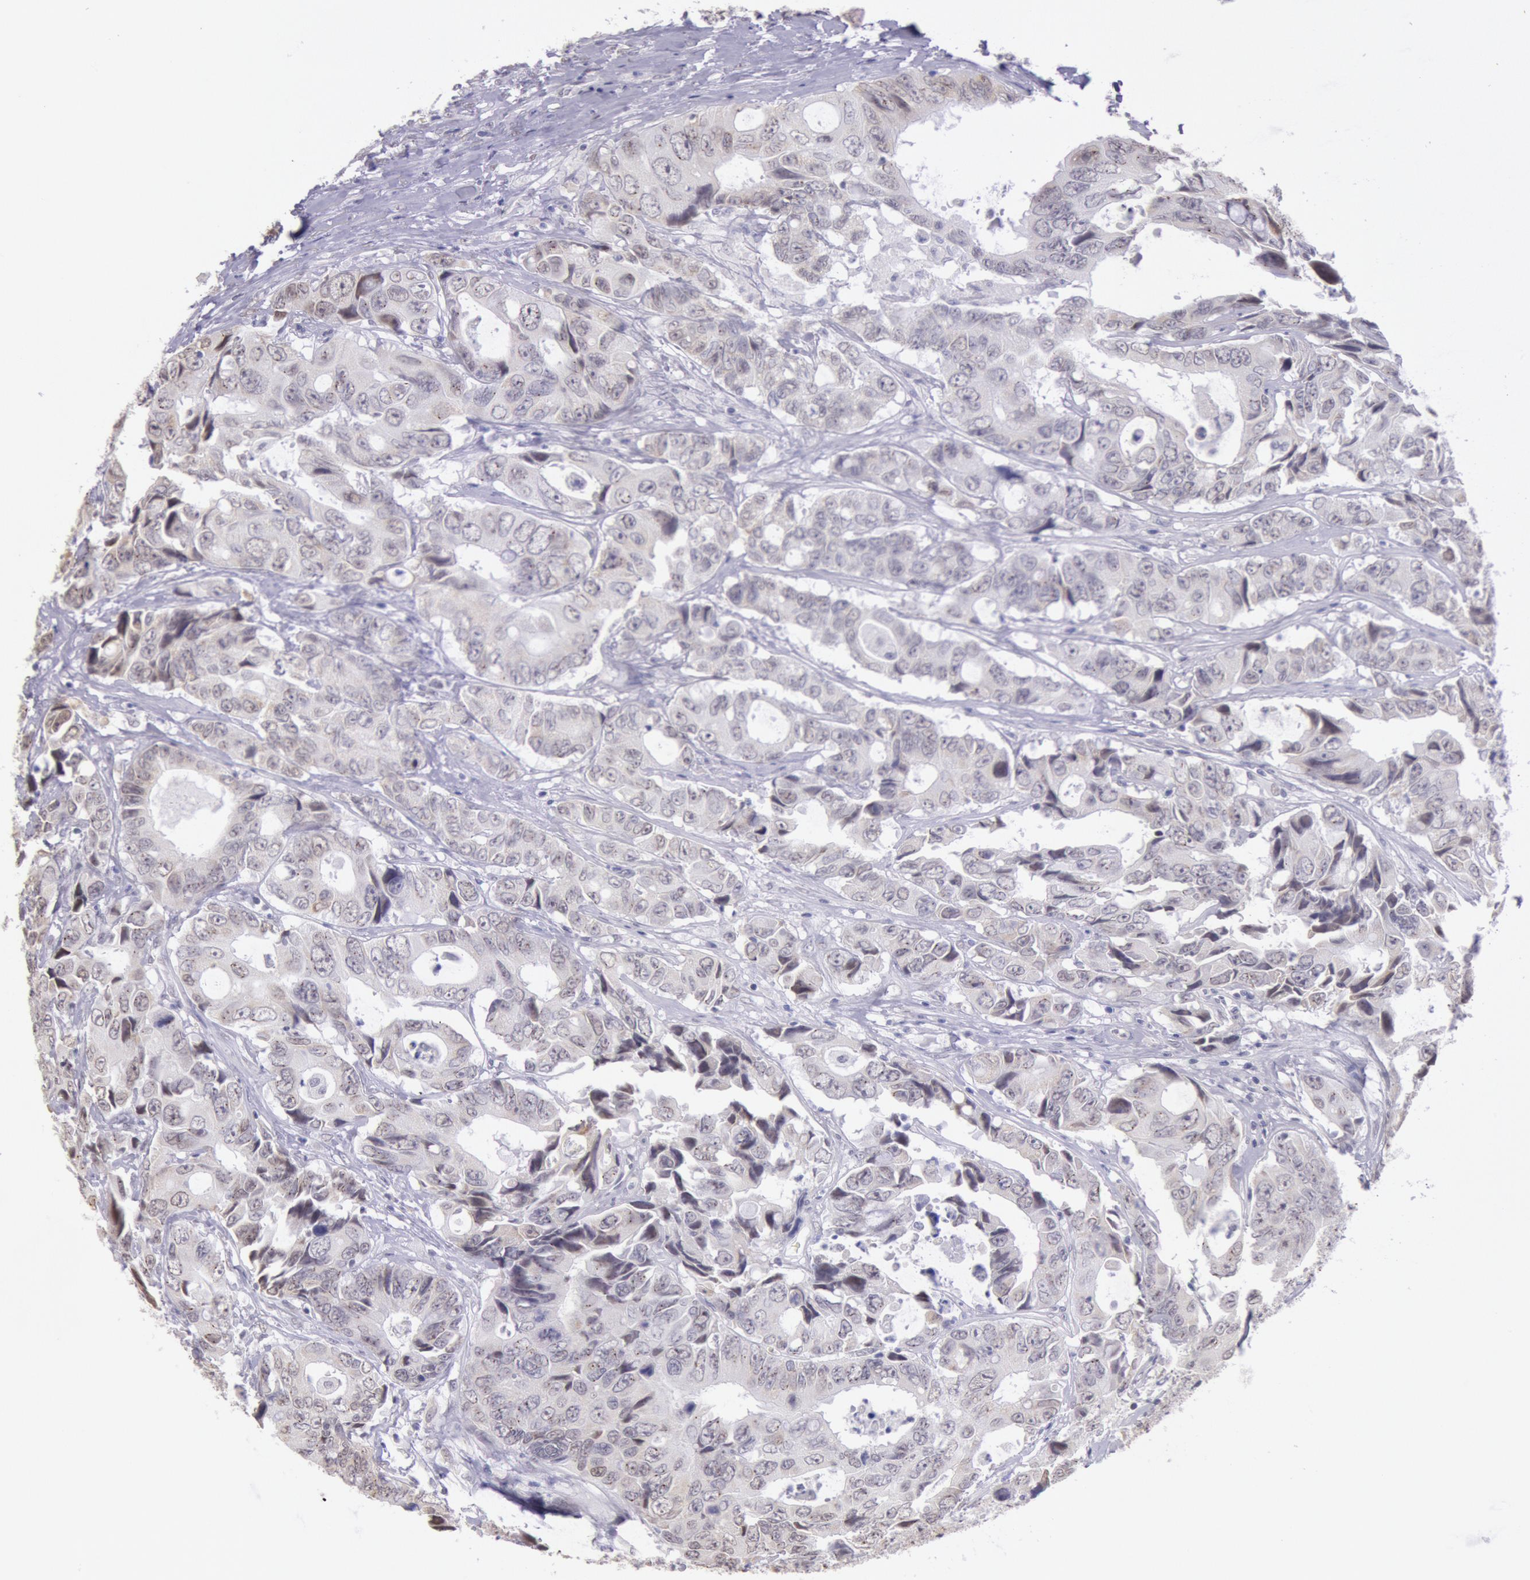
{"staining": {"intensity": "weak", "quantity": ">75%", "location": "cytoplasmic/membranous,nuclear"}, "tissue": "colorectal cancer", "cell_type": "Tumor cells", "image_type": "cancer", "snomed": [{"axis": "morphology", "description": "Adenocarcinoma, NOS"}, {"axis": "topography", "description": "Rectum"}], "caption": "Colorectal adenocarcinoma stained for a protein reveals weak cytoplasmic/membranous and nuclear positivity in tumor cells.", "gene": "FRMD6", "patient": {"sex": "female", "age": 67}}